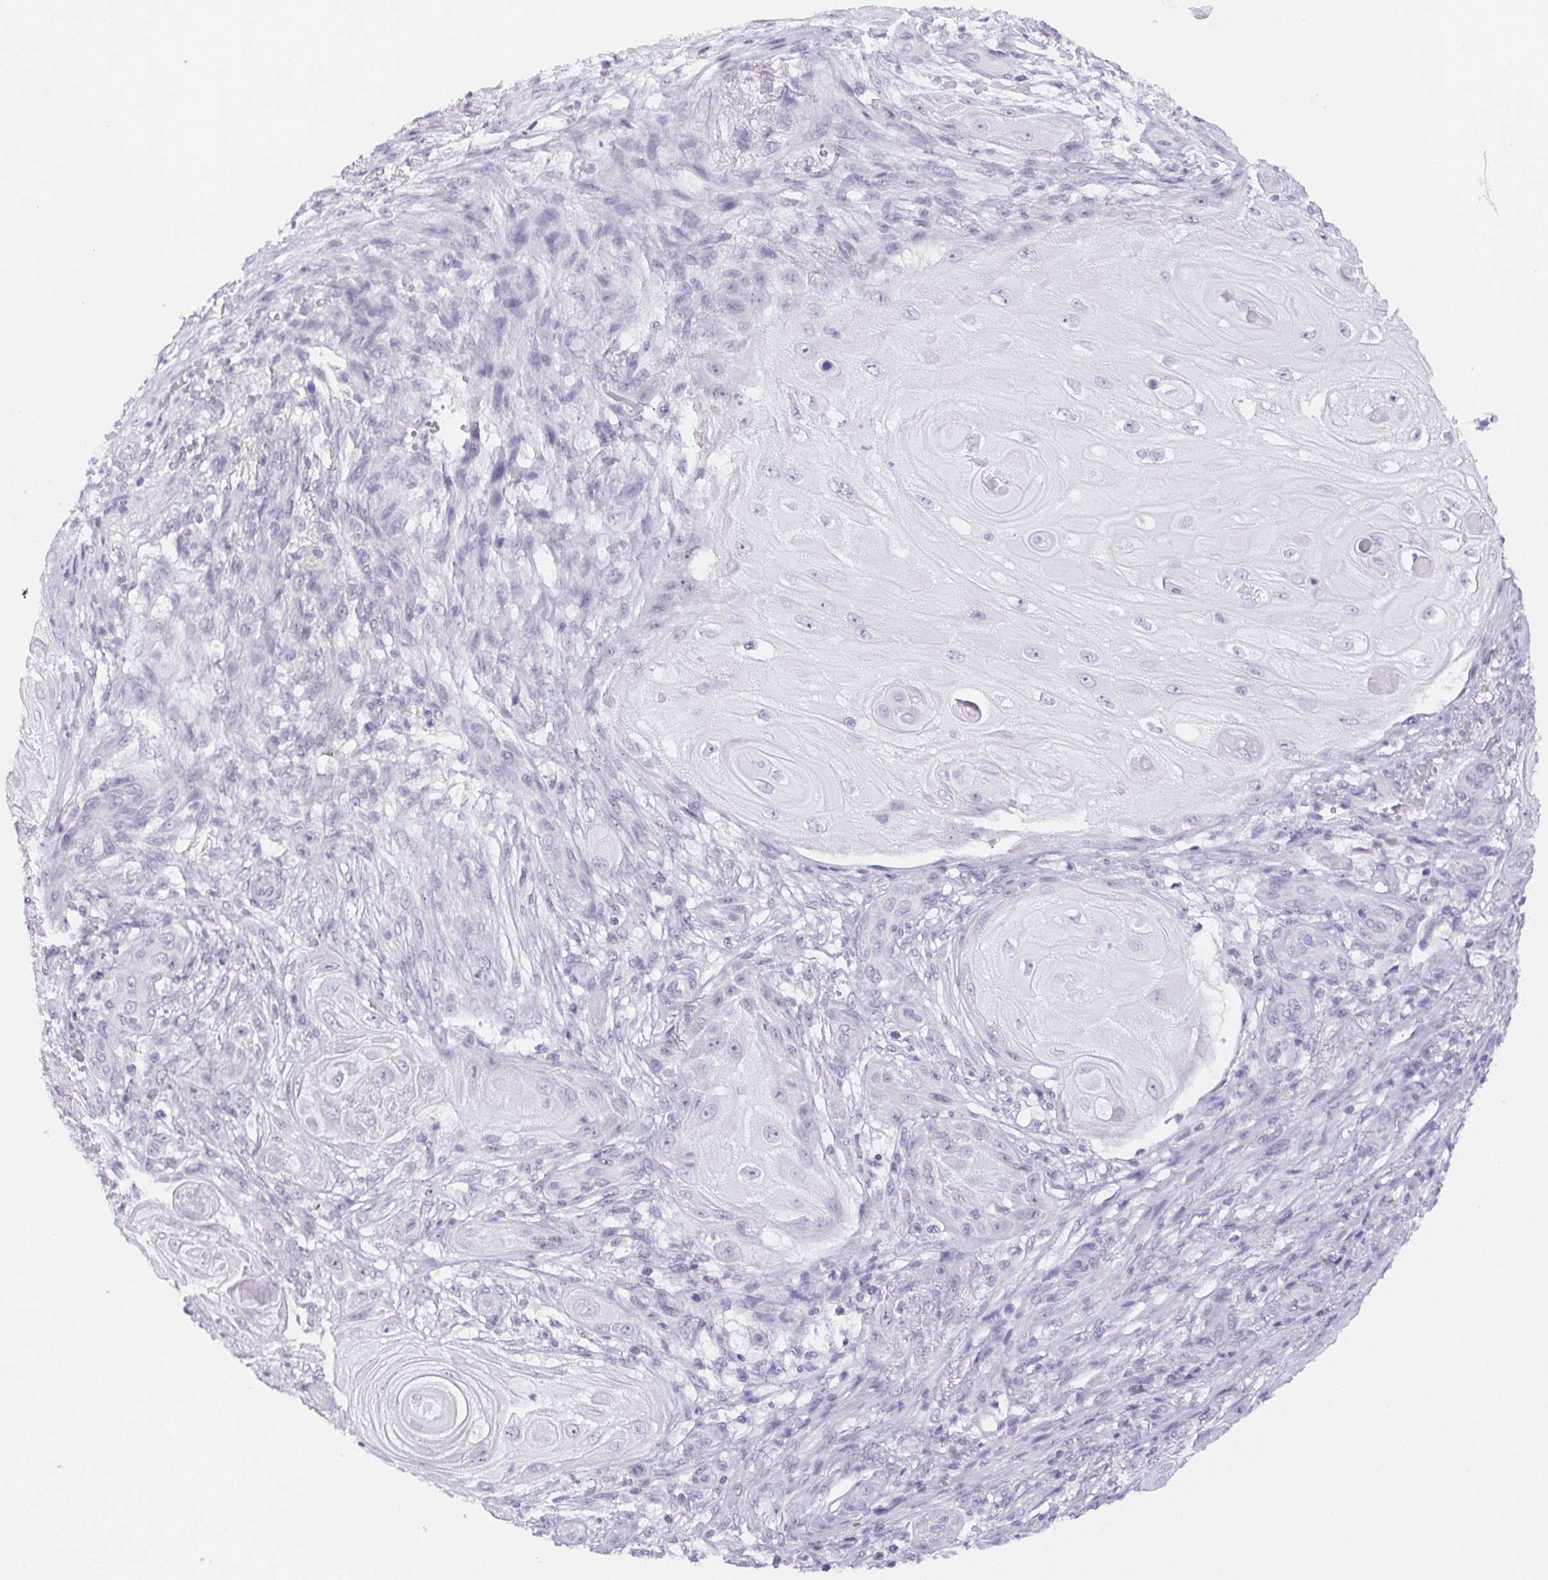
{"staining": {"intensity": "negative", "quantity": "none", "location": "none"}, "tissue": "skin cancer", "cell_type": "Tumor cells", "image_type": "cancer", "snomed": [{"axis": "morphology", "description": "Squamous cell carcinoma, NOS"}, {"axis": "topography", "description": "Skin"}], "caption": "Human skin squamous cell carcinoma stained for a protein using immunohistochemistry (IHC) demonstrates no expression in tumor cells.", "gene": "ST8SIA3", "patient": {"sex": "male", "age": 62}}